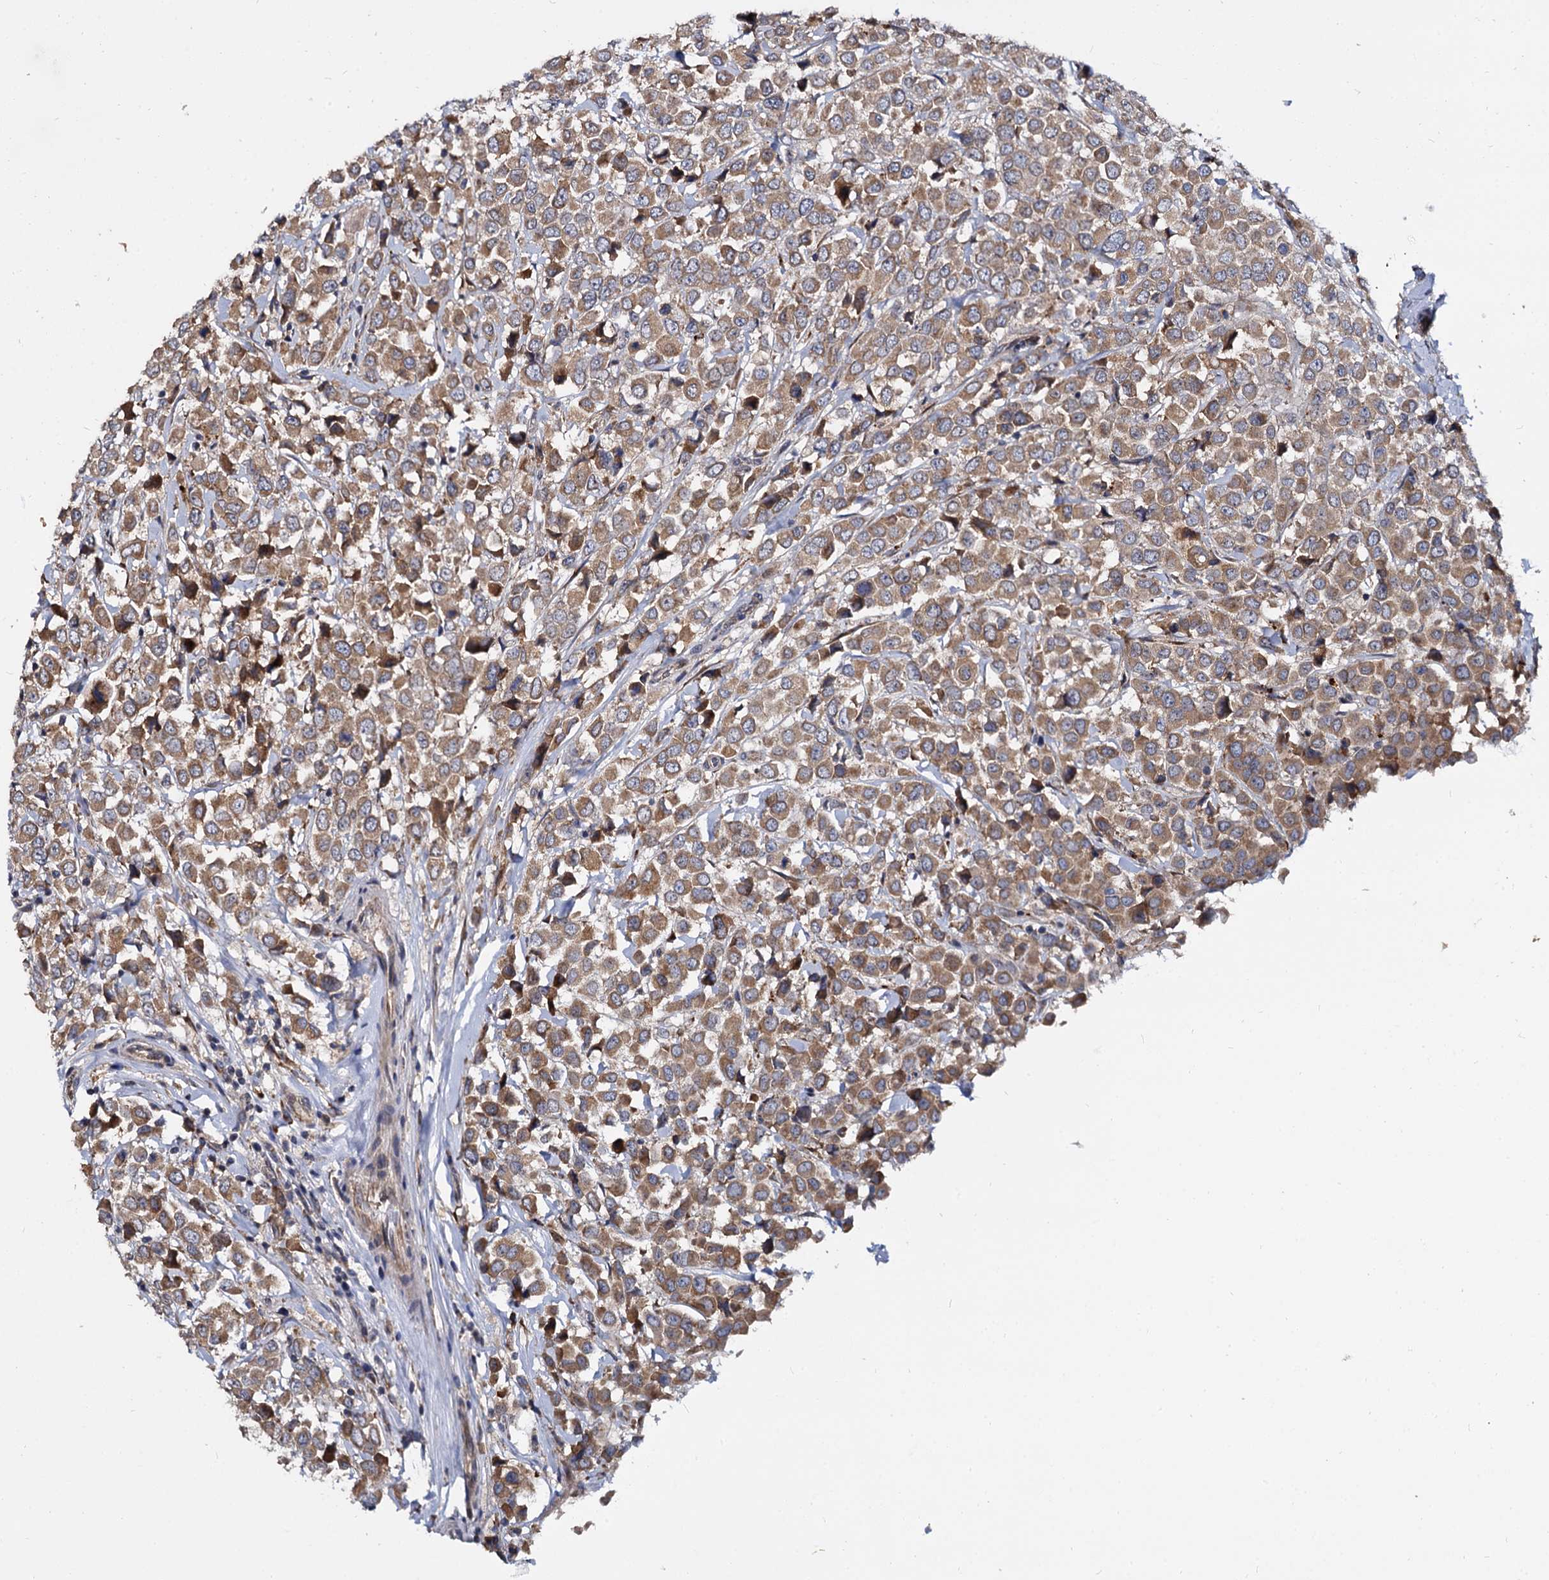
{"staining": {"intensity": "moderate", "quantity": ">75%", "location": "cytoplasmic/membranous"}, "tissue": "breast cancer", "cell_type": "Tumor cells", "image_type": "cancer", "snomed": [{"axis": "morphology", "description": "Duct carcinoma"}, {"axis": "topography", "description": "Breast"}], "caption": "Intraductal carcinoma (breast) tissue displays moderate cytoplasmic/membranous expression in approximately >75% of tumor cells, visualized by immunohistochemistry. The protein of interest is shown in brown color, while the nuclei are stained blue.", "gene": "WWC3", "patient": {"sex": "female", "age": 61}}